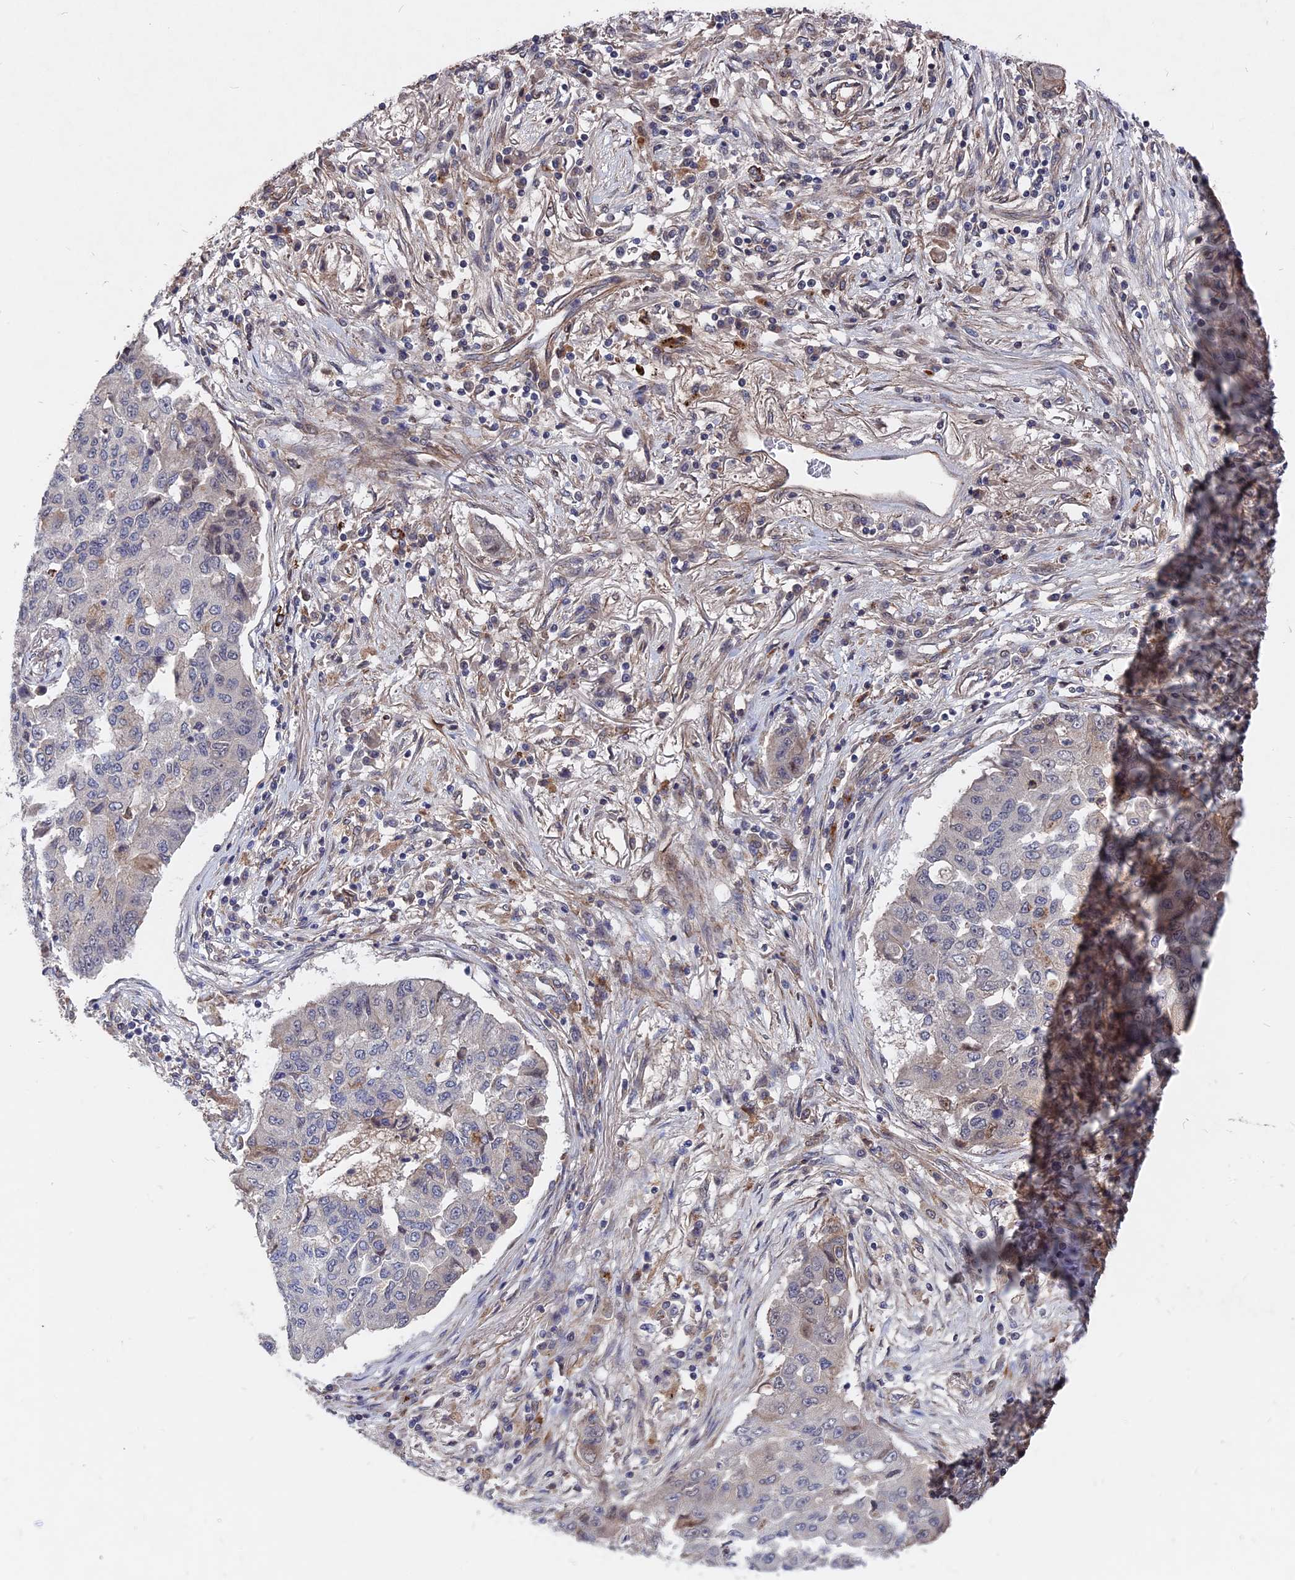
{"staining": {"intensity": "negative", "quantity": "none", "location": "none"}, "tissue": "lung cancer", "cell_type": "Tumor cells", "image_type": "cancer", "snomed": [{"axis": "morphology", "description": "Squamous cell carcinoma, NOS"}, {"axis": "topography", "description": "Lung"}], "caption": "The photomicrograph reveals no significant expression in tumor cells of lung cancer (squamous cell carcinoma).", "gene": "NOSIP", "patient": {"sex": "male", "age": 74}}